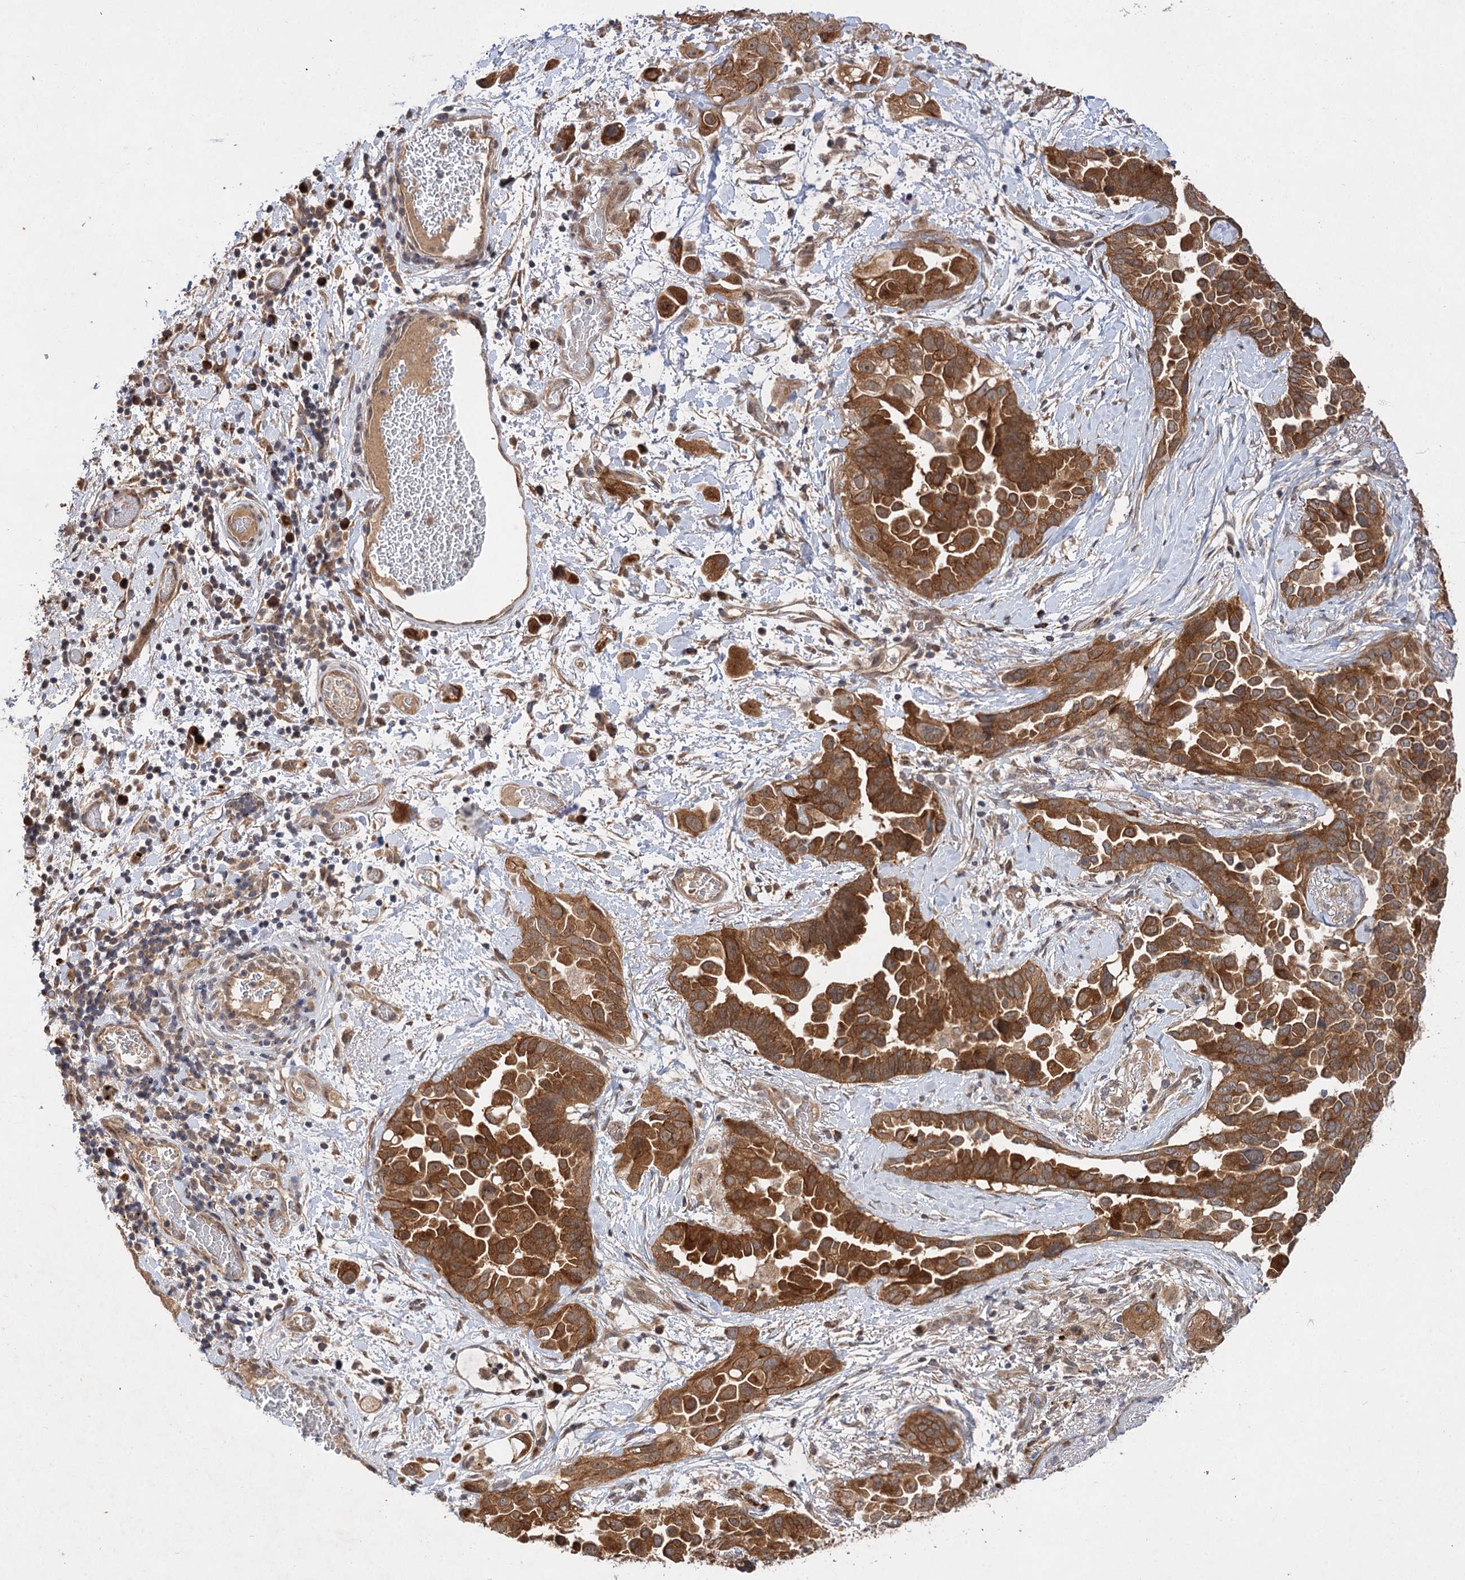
{"staining": {"intensity": "moderate", "quantity": ">75%", "location": "cytoplasmic/membranous"}, "tissue": "lung cancer", "cell_type": "Tumor cells", "image_type": "cancer", "snomed": [{"axis": "morphology", "description": "Adenocarcinoma, NOS"}, {"axis": "topography", "description": "Lung"}], "caption": "Lung cancer (adenocarcinoma) stained for a protein shows moderate cytoplasmic/membranous positivity in tumor cells.", "gene": "FBXW8", "patient": {"sex": "female", "age": 67}}